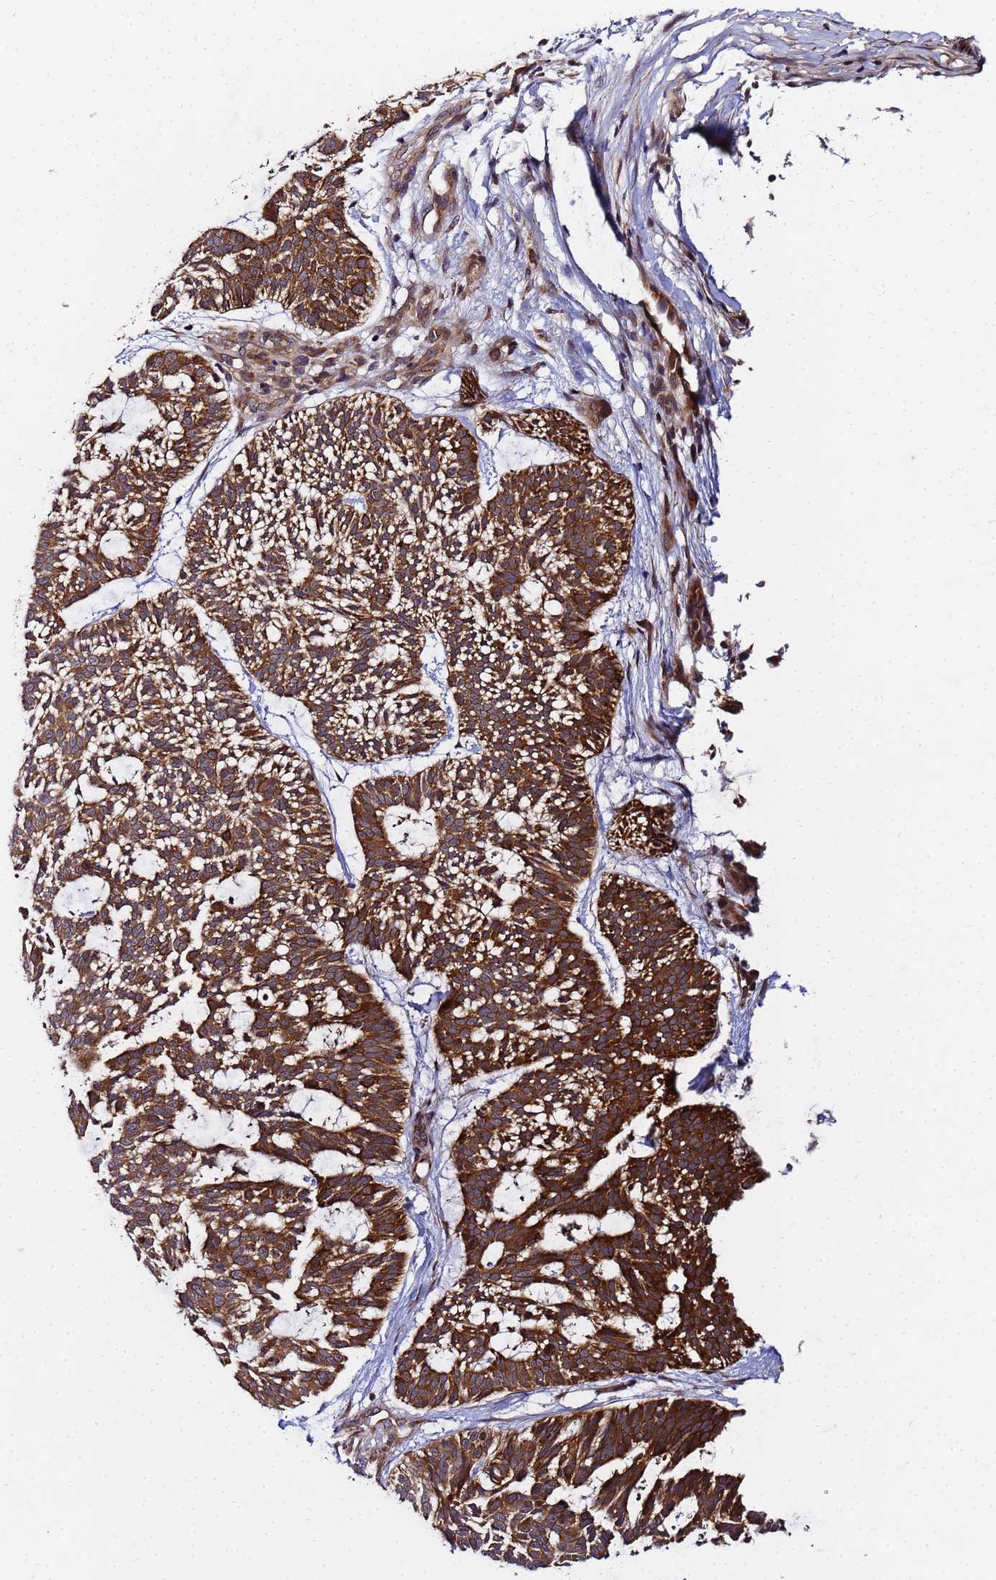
{"staining": {"intensity": "strong", "quantity": ">75%", "location": "cytoplasmic/membranous"}, "tissue": "skin cancer", "cell_type": "Tumor cells", "image_type": "cancer", "snomed": [{"axis": "morphology", "description": "Basal cell carcinoma"}, {"axis": "topography", "description": "Skin"}], "caption": "The immunohistochemical stain shows strong cytoplasmic/membranous positivity in tumor cells of skin cancer (basal cell carcinoma) tissue. (DAB IHC with brightfield microscopy, high magnification).", "gene": "UNC93B1", "patient": {"sex": "male", "age": 88}}